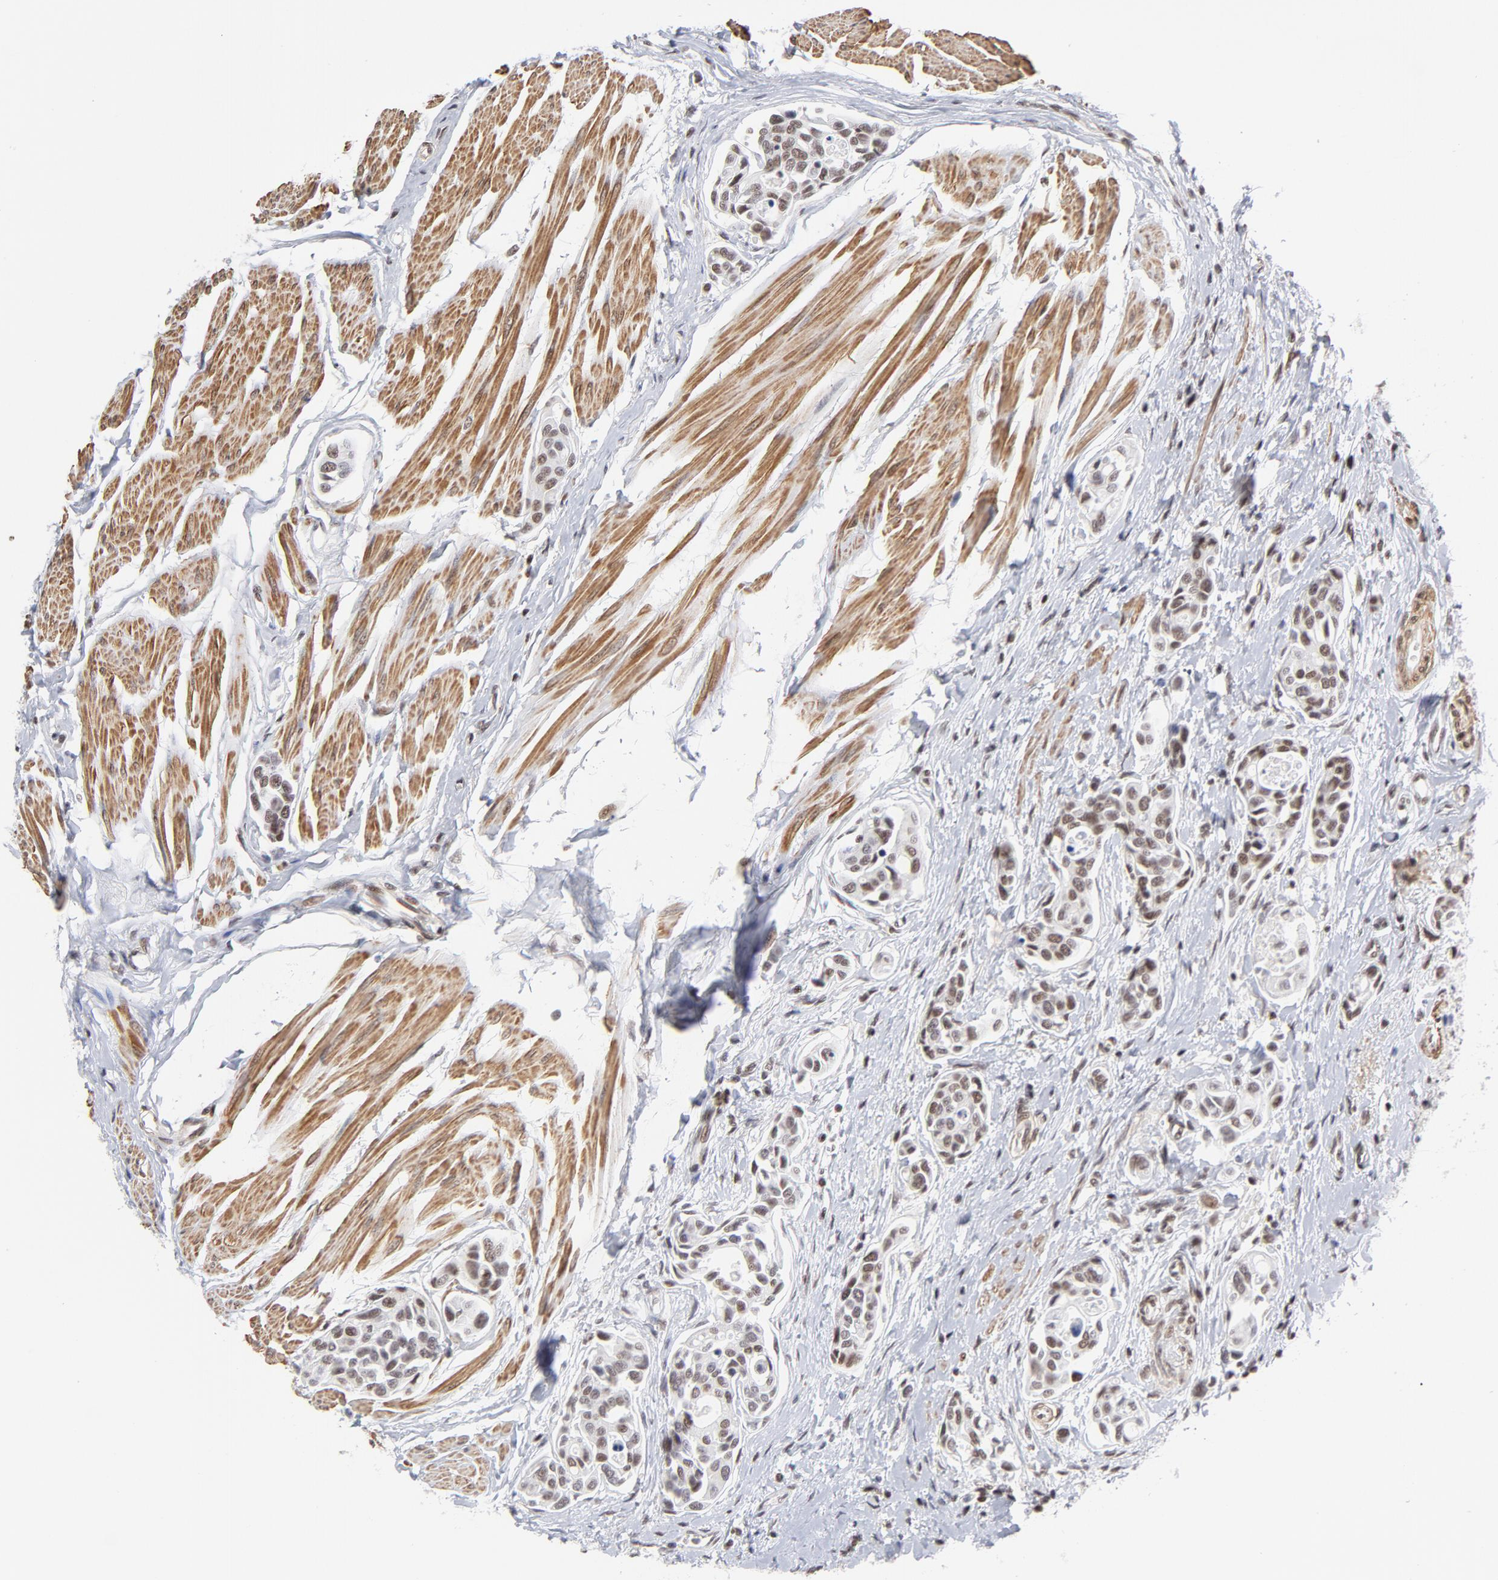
{"staining": {"intensity": "strong", "quantity": ">75%", "location": "nuclear"}, "tissue": "urothelial cancer", "cell_type": "Tumor cells", "image_type": "cancer", "snomed": [{"axis": "morphology", "description": "Urothelial carcinoma, High grade"}, {"axis": "topography", "description": "Urinary bladder"}], "caption": "Urothelial cancer stained for a protein (brown) exhibits strong nuclear positive expression in approximately >75% of tumor cells.", "gene": "CTCF", "patient": {"sex": "male", "age": 78}}